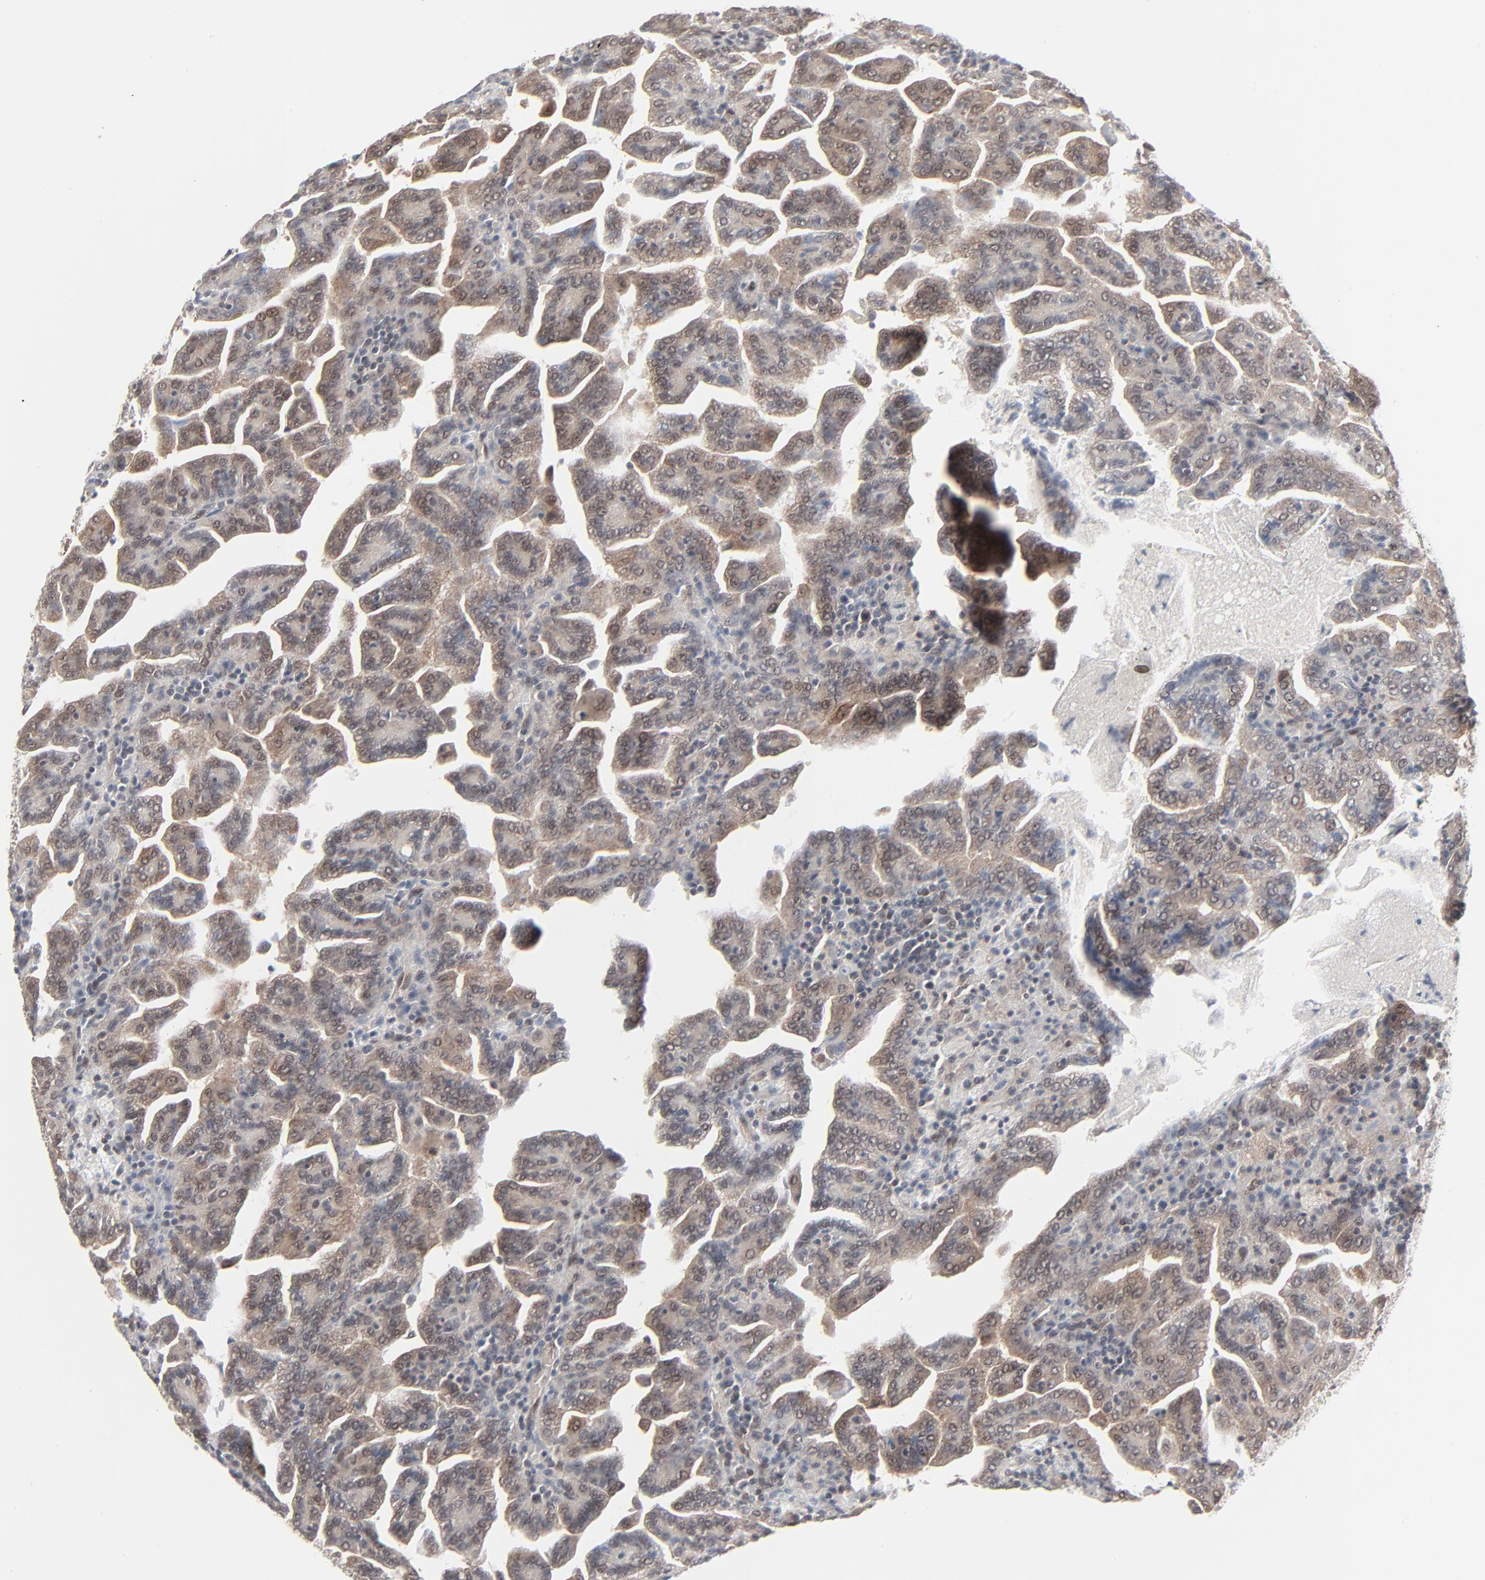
{"staining": {"intensity": "weak", "quantity": "25%-75%", "location": "cytoplasmic/membranous,nuclear"}, "tissue": "renal cancer", "cell_type": "Tumor cells", "image_type": "cancer", "snomed": [{"axis": "morphology", "description": "Adenocarcinoma, NOS"}, {"axis": "topography", "description": "Kidney"}], "caption": "DAB immunohistochemical staining of adenocarcinoma (renal) exhibits weak cytoplasmic/membranous and nuclear protein staining in about 25%-75% of tumor cells. The staining is performed using DAB (3,3'-diaminobenzidine) brown chromogen to label protein expression. The nuclei are counter-stained blue using hematoxylin.", "gene": "AKT1", "patient": {"sex": "male", "age": 61}}